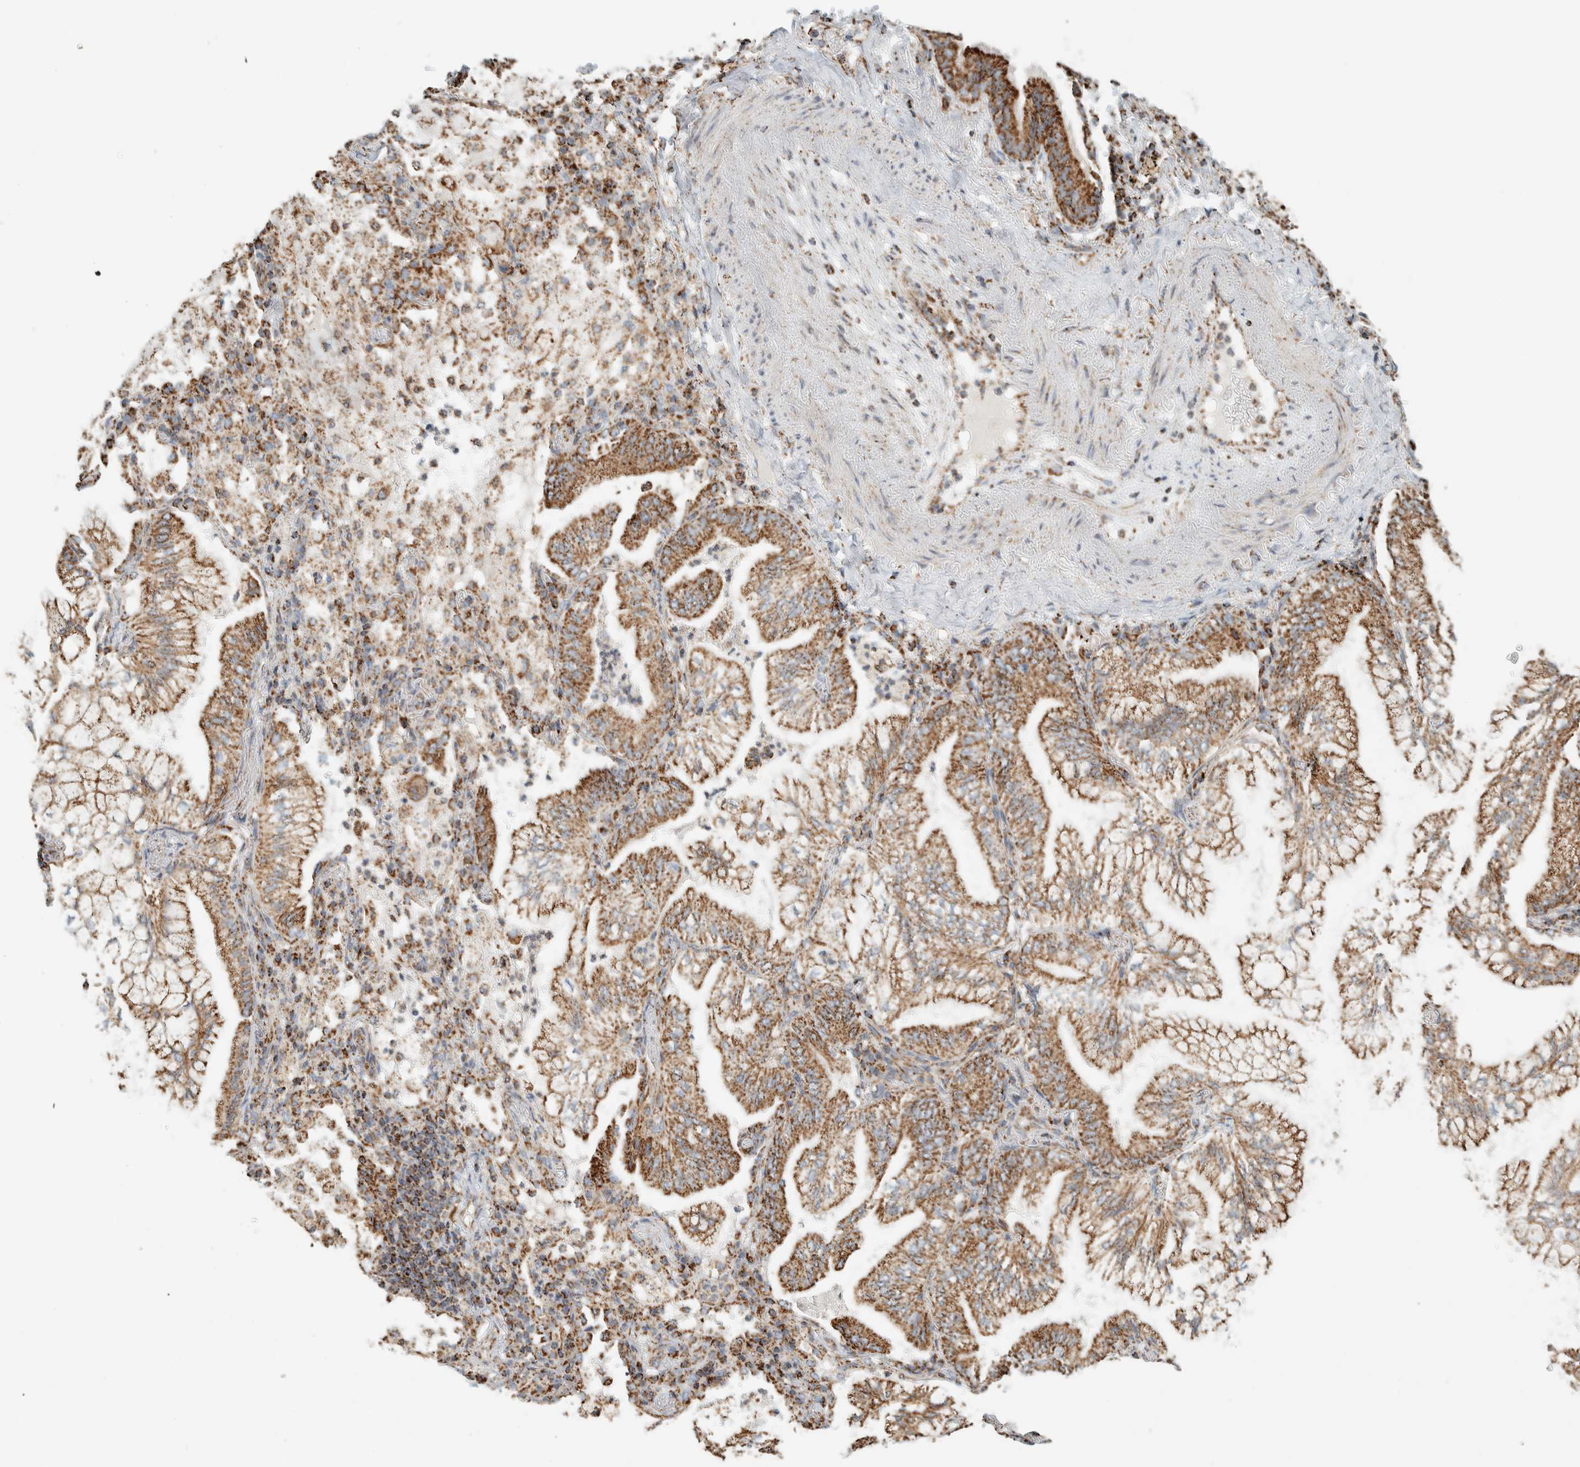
{"staining": {"intensity": "moderate", "quantity": ">75%", "location": "cytoplasmic/membranous"}, "tissue": "lung cancer", "cell_type": "Tumor cells", "image_type": "cancer", "snomed": [{"axis": "morphology", "description": "Adenocarcinoma, NOS"}, {"axis": "topography", "description": "Lung"}], "caption": "Adenocarcinoma (lung) was stained to show a protein in brown. There is medium levels of moderate cytoplasmic/membranous expression in approximately >75% of tumor cells. The staining was performed using DAB (3,3'-diaminobenzidine) to visualize the protein expression in brown, while the nuclei were stained in blue with hematoxylin (Magnification: 20x).", "gene": "ZNF454", "patient": {"sex": "female", "age": 70}}